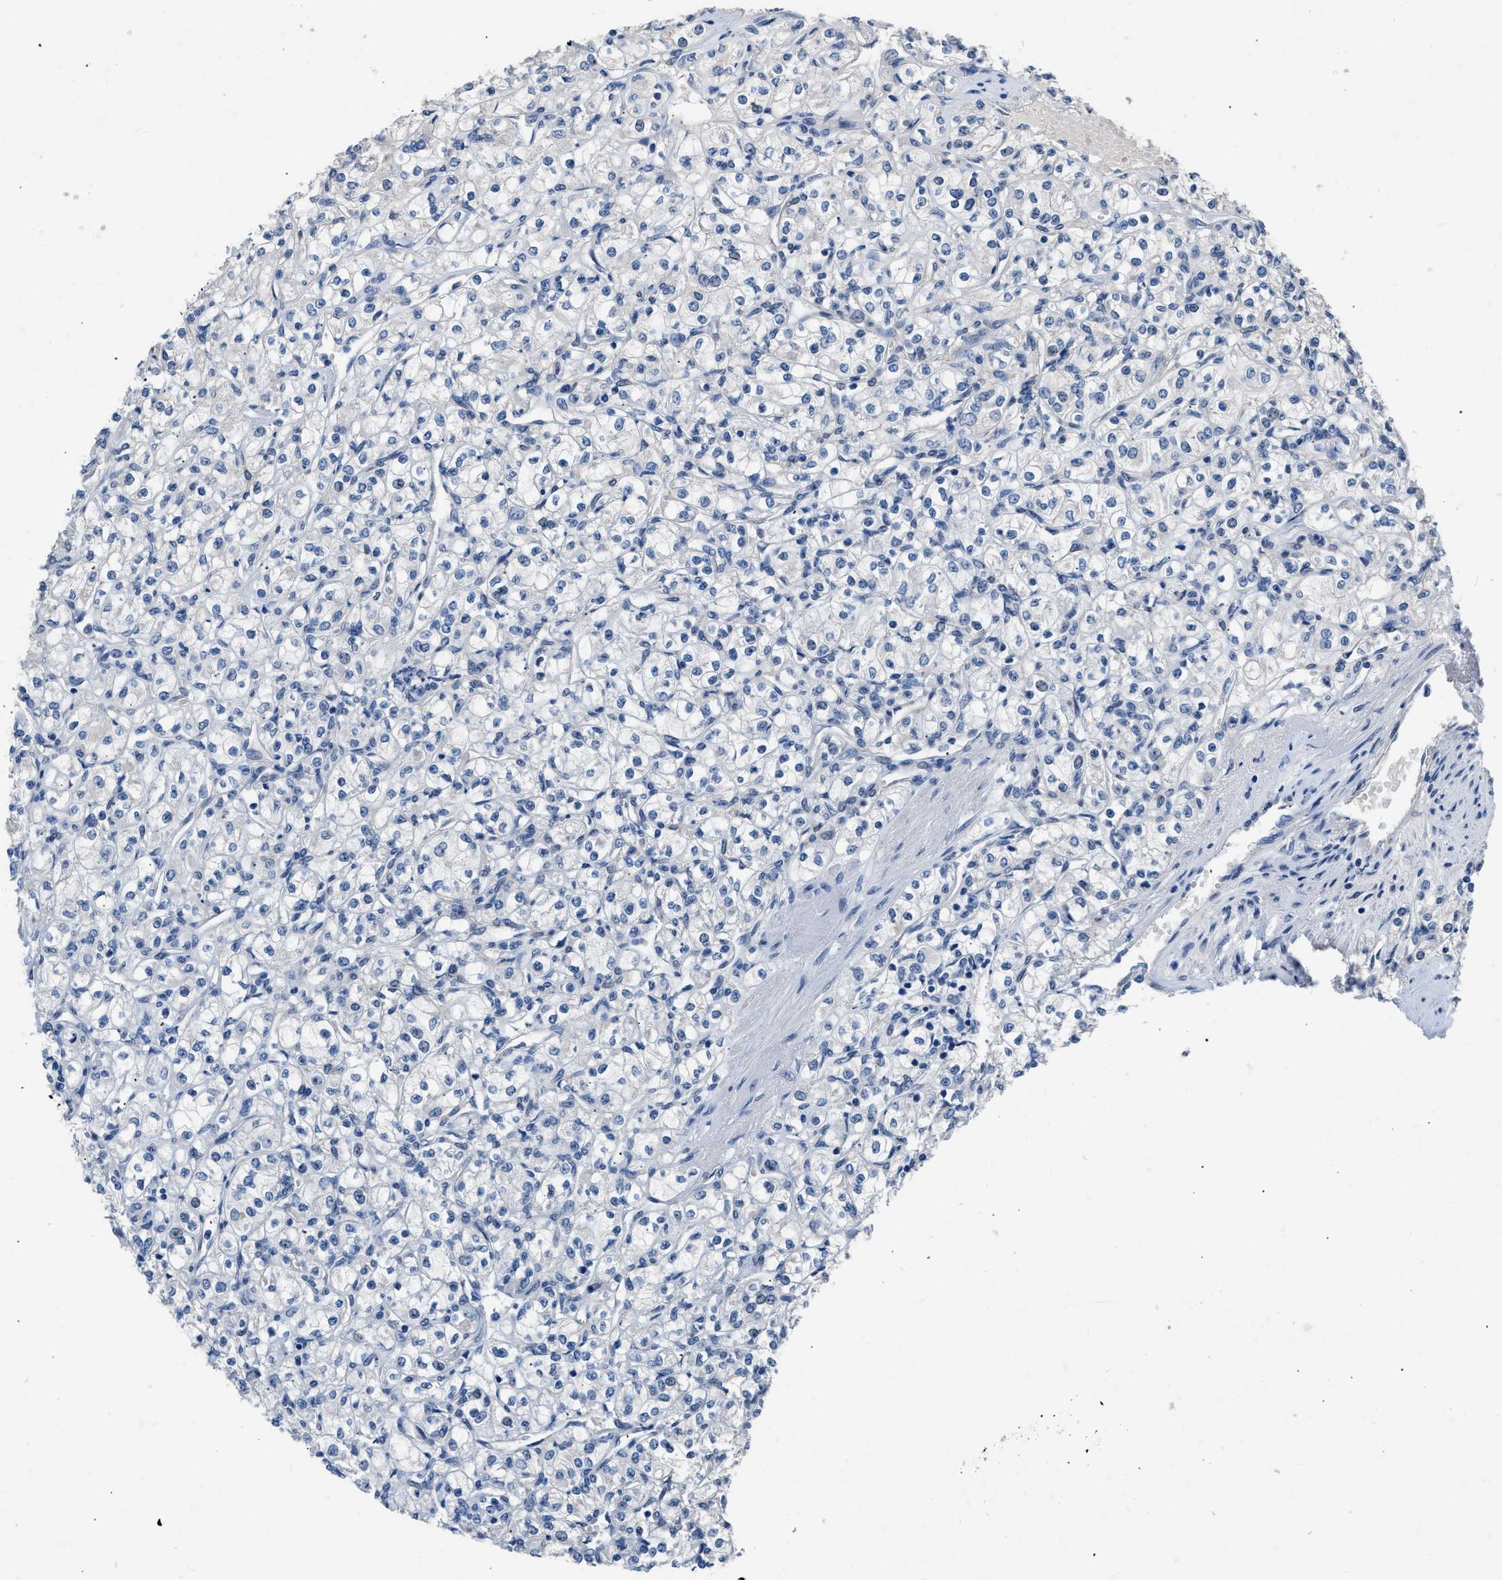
{"staining": {"intensity": "negative", "quantity": "none", "location": "none"}, "tissue": "renal cancer", "cell_type": "Tumor cells", "image_type": "cancer", "snomed": [{"axis": "morphology", "description": "Adenocarcinoma, NOS"}, {"axis": "topography", "description": "Kidney"}], "caption": "Renal cancer was stained to show a protein in brown. There is no significant positivity in tumor cells.", "gene": "RBP1", "patient": {"sex": "male", "age": 77}}